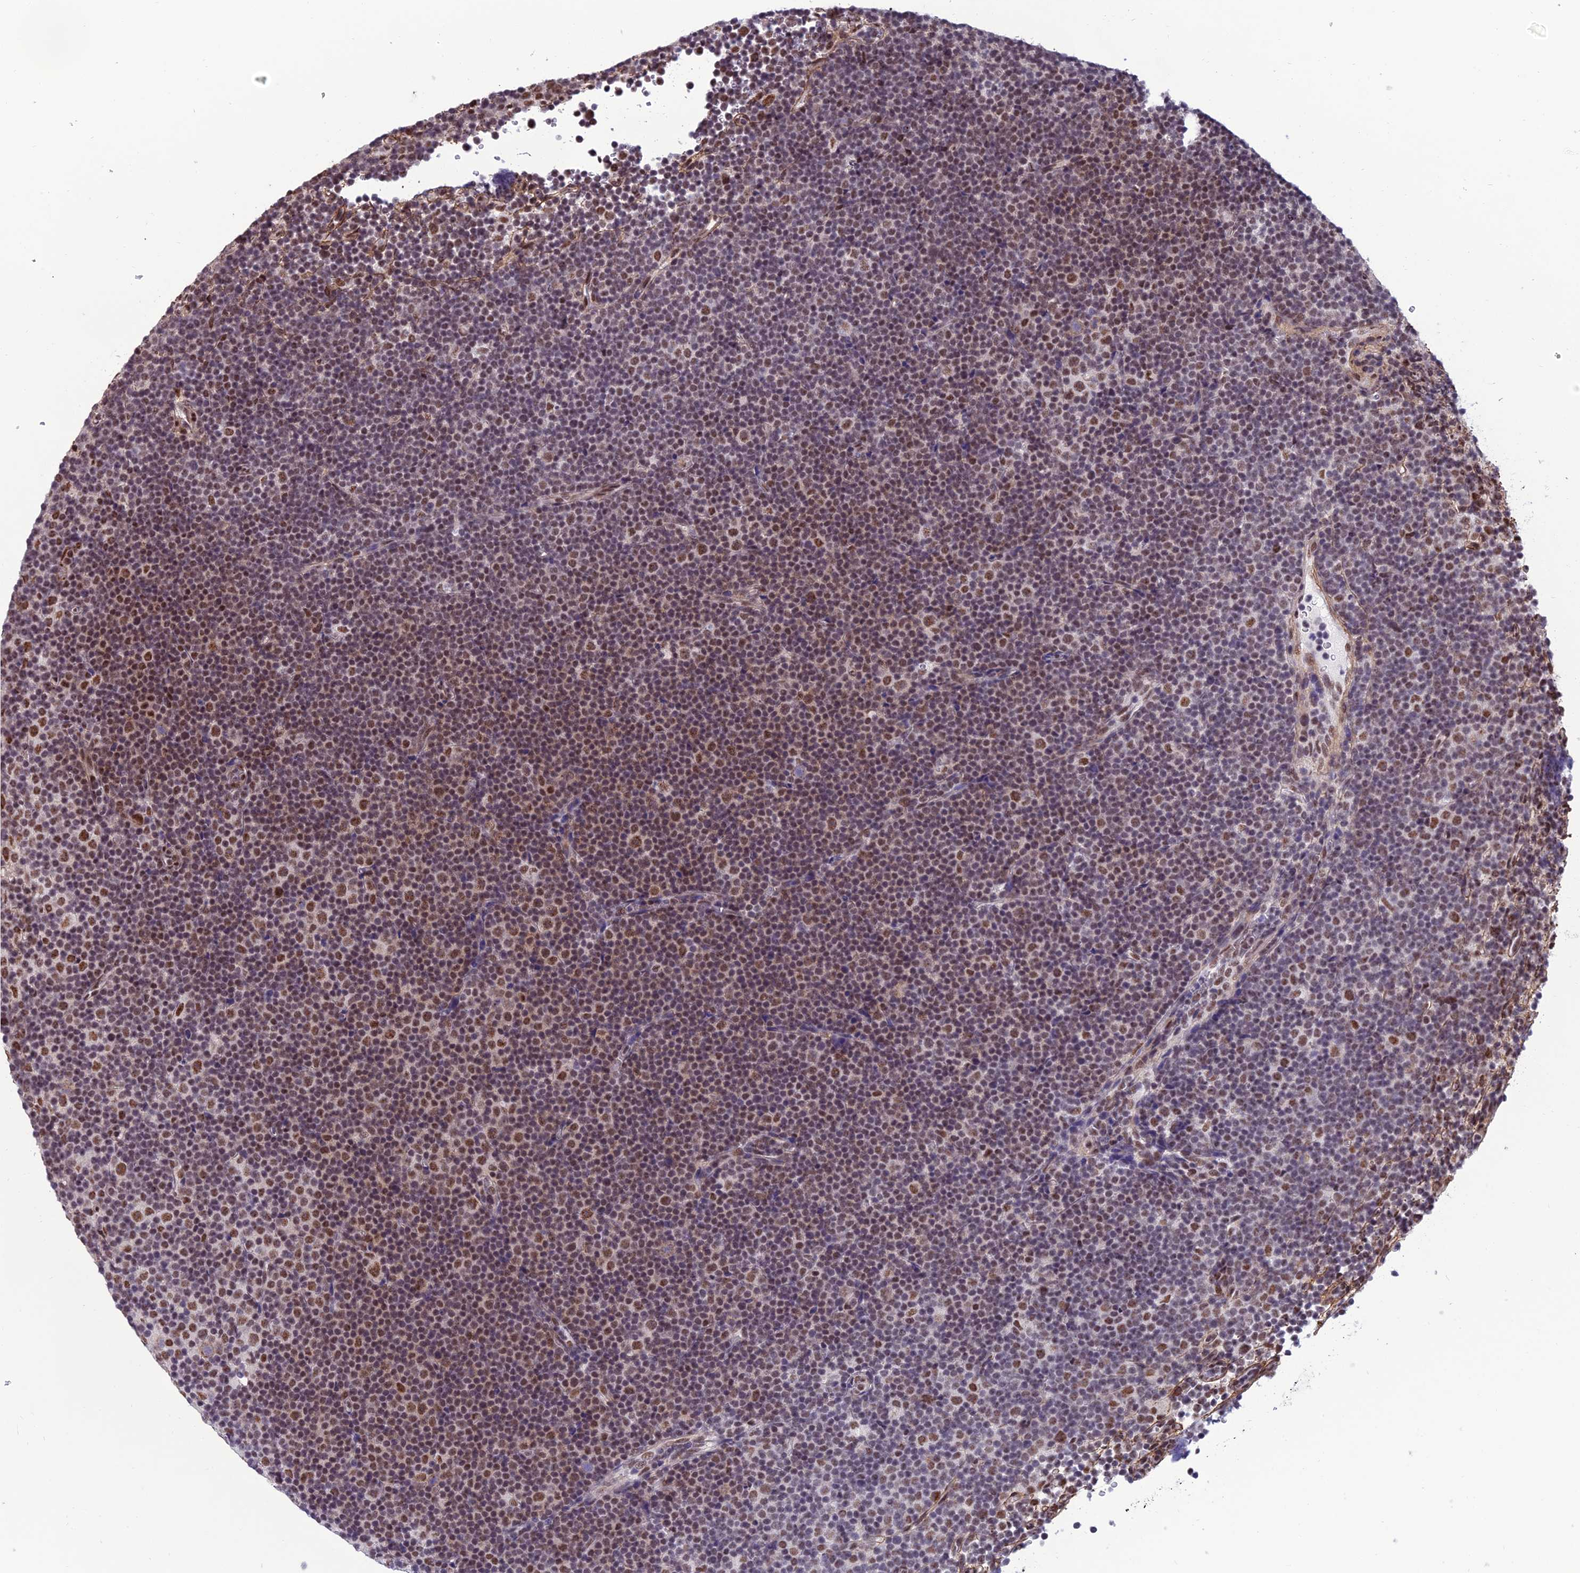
{"staining": {"intensity": "moderate", "quantity": "25%-75%", "location": "nuclear"}, "tissue": "lymphoma", "cell_type": "Tumor cells", "image_type": "cancer", "snomed": [{"axis": "morphology", "description": "Malignant lymphoma, non-Hodgkin's type, Low grade"}, {"axis": "topography", "description": "Lymph node"}], "caption": "Immunohistochemistry (IHC) (DAB) staining of human lymphoma exhibits moderate nuclear protein positivity in approximately 25%-75% of tumor cells.", "gene": "RSRC1", "patient": {"sex": "female", "age": 67}}